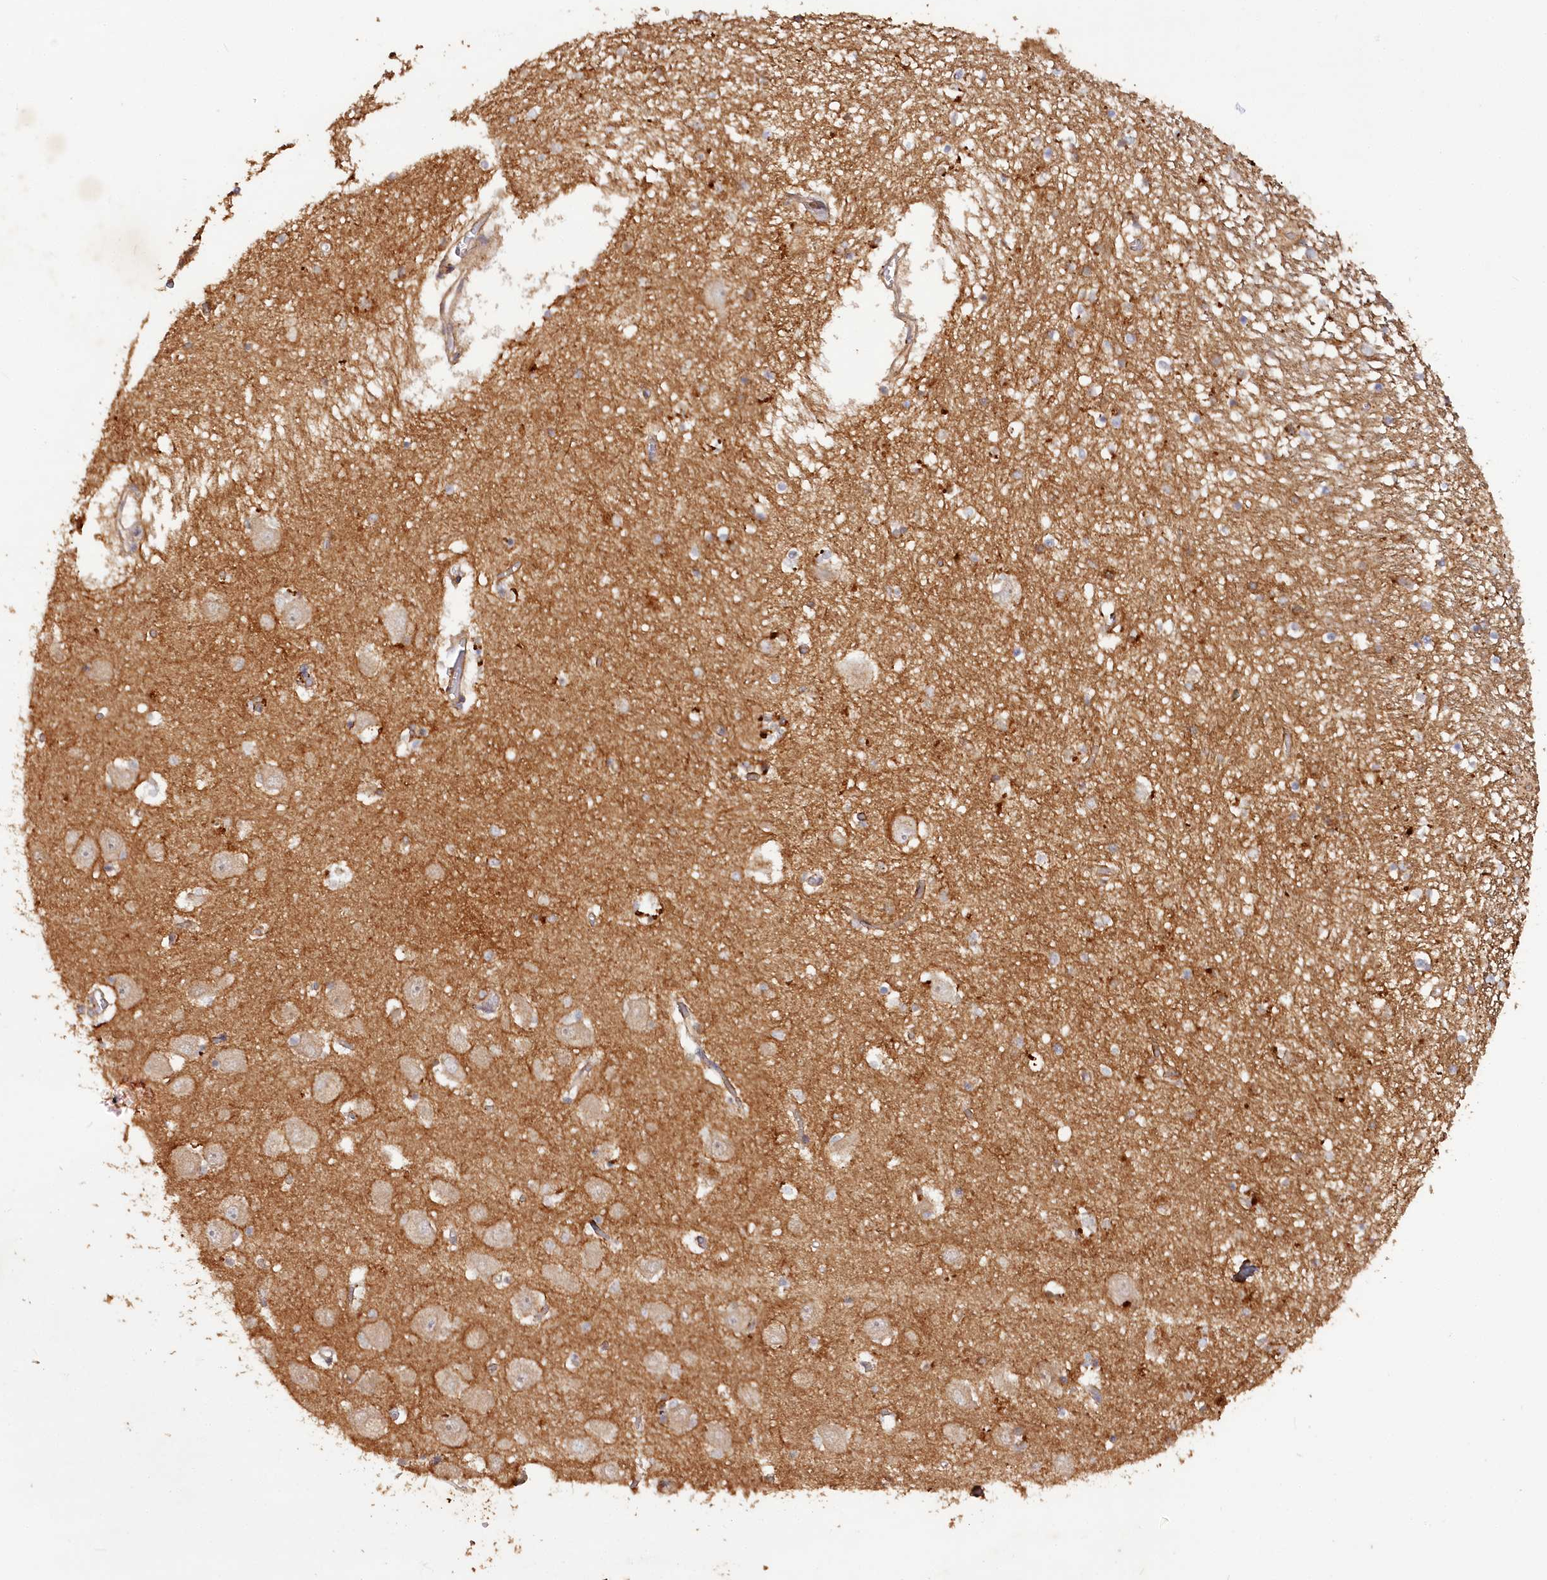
{"staining": {"intensity": "weak", "quantity": "<25%", "location": "cytoplasmic/membranous"}, "tissue": "hippocampus", "cell_type": "Glial cells", "image_type": "normal", "snomed": [{"axis": "morphology", "description": "Normal tissue, NOS"}, {"axis": "topography", "description": "Hippocampus"}], "caption": "Immunohistochemistry (IHC) photomicrograph of normal hippocampus: human hippocampus stained with DAB (3,3'-diaminobenzidine) displays no significant protein positivity in glial cells.", "gene": "IRAK1BP1", "patient": {"sex": "male", "age": 70}}